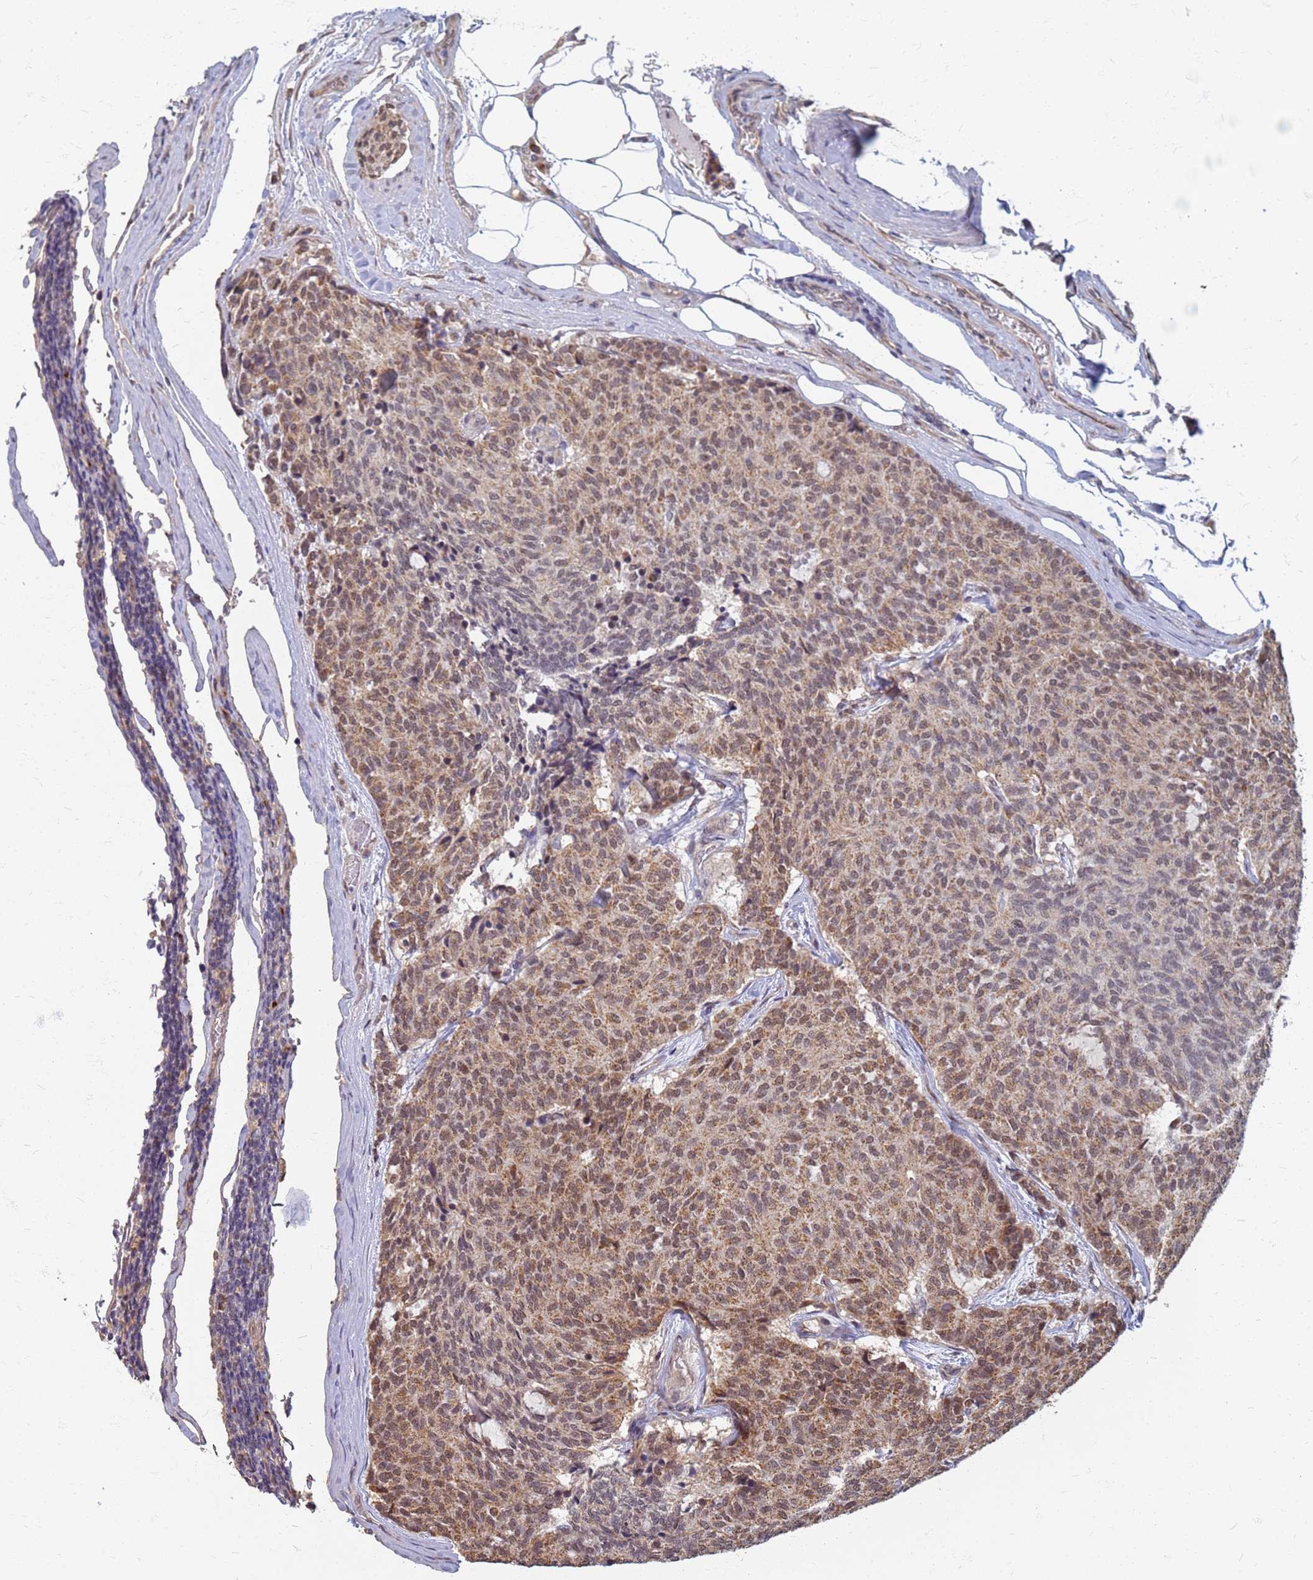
{"staining": {"intensity": "moderate", "quantity": ">75%", "location": "cytoplasmic/membranous,nuclear"}, "tissue": "carcinoid", "cell_type": "Tumor cells", "image_type": "cancer", "snomed": [{"axis": "morphology", "description": "Carcinoid, malignant, NOS"}, {"axis": "topography", "description": "Pancreas"}], "caption": "Human malignant carcinoid stained with a brown dye demonstrates moderate cytoplasmic/membranous and nuclear positive staining in about >75% of tumor cells.", "gene": "ITGB4", "patient": {"sex": "female", "age": 54}}